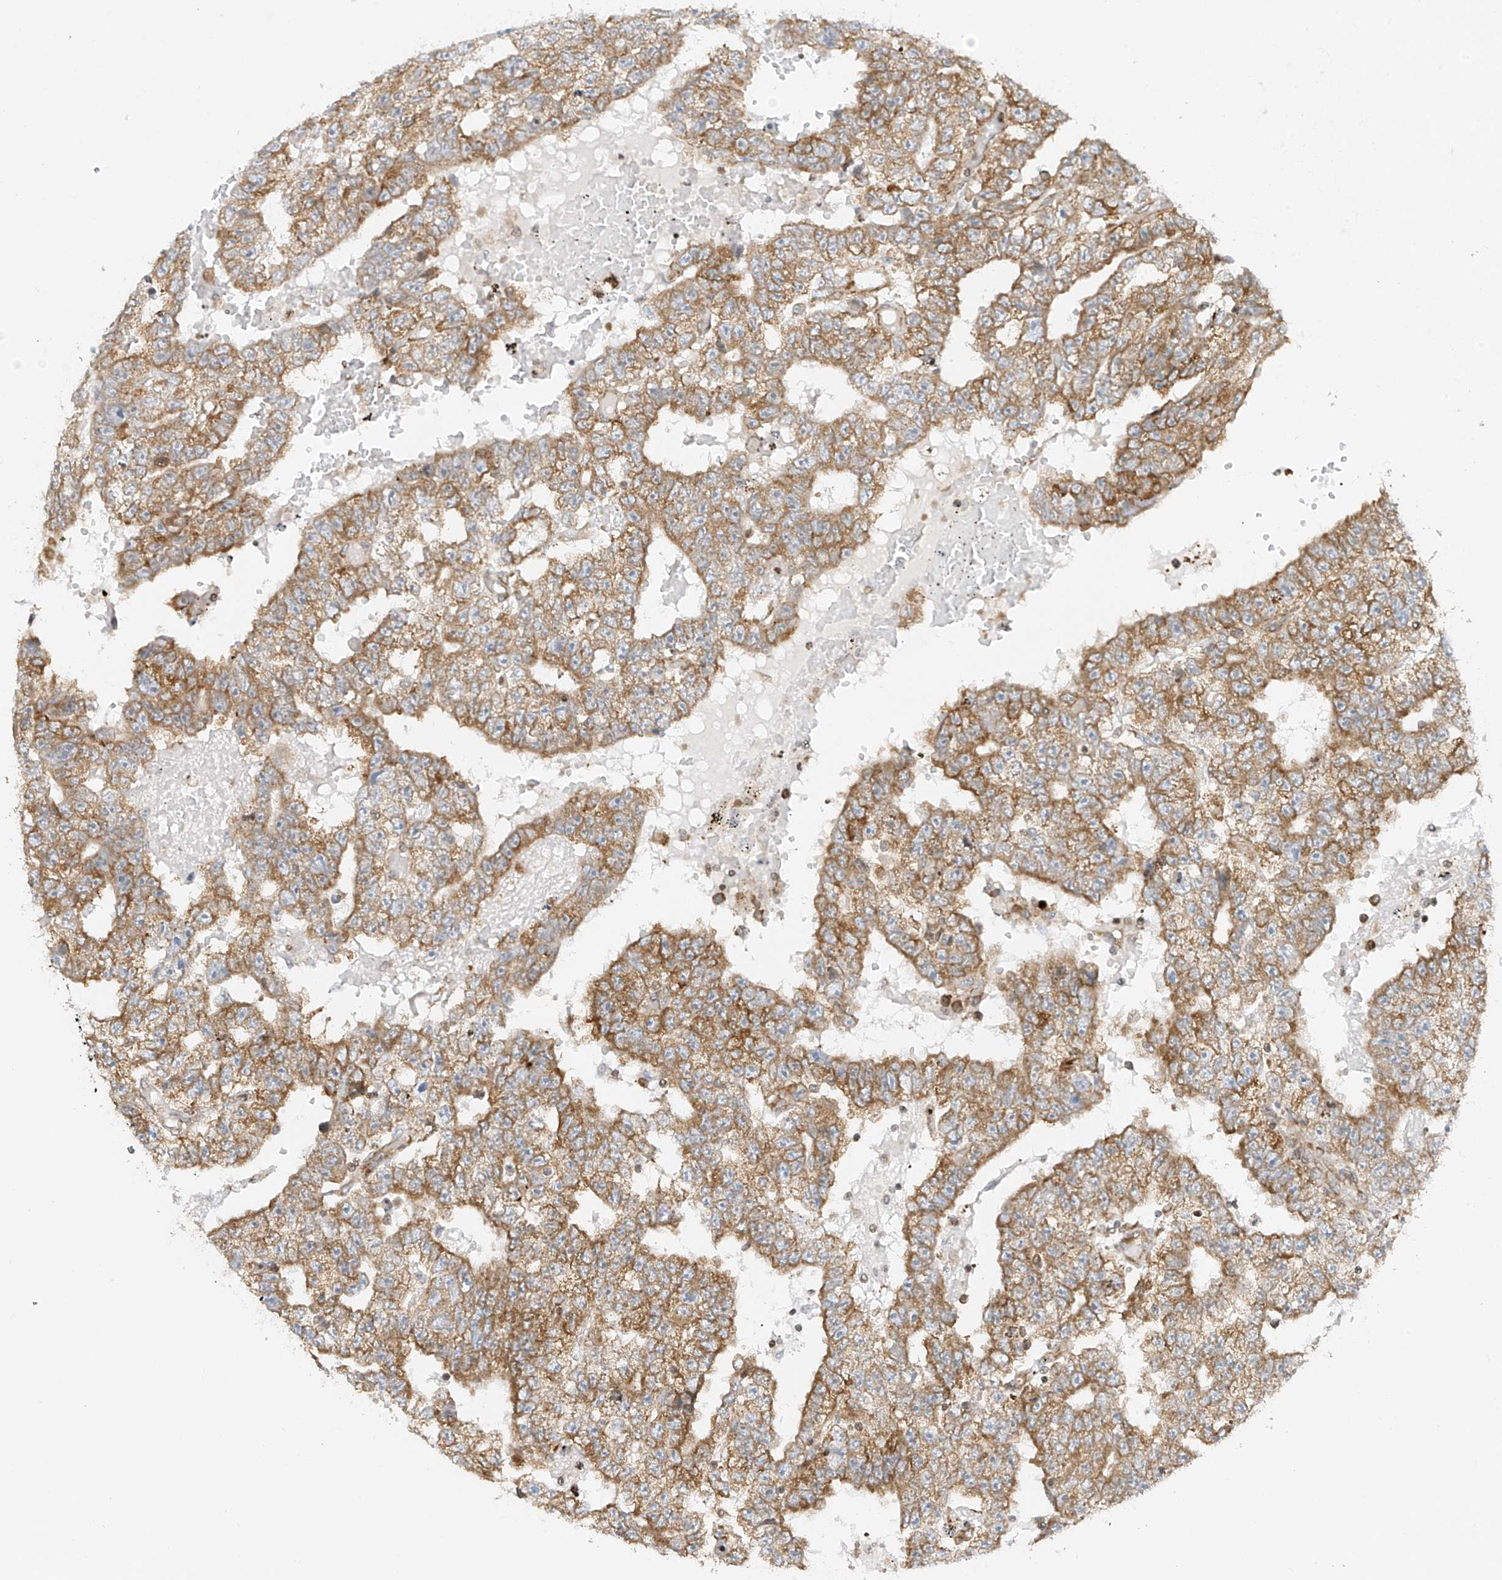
{"staining": {"intensity": "moderate", "quantity": ">75%", "location": "cytoplasmic/membranous"}, "tissue": "testis cancer", "cell_type": "Tumor cells", "image_type": "cancer", "snomed": [{"axis": "morphology", "description": "Carcinoma, Embryonal, NOS"}, {"axis": "topography", "description": "Testis"}], "caption": "Brown immunohistochemical staining in human testis cancer (embryonal carcinoma) demonstrates moderate cytoplasmic/membranous staining in approximately >75% of tumor cells.", "gene": "EDF1", "patient": {"sex": "male", "age": 25}}